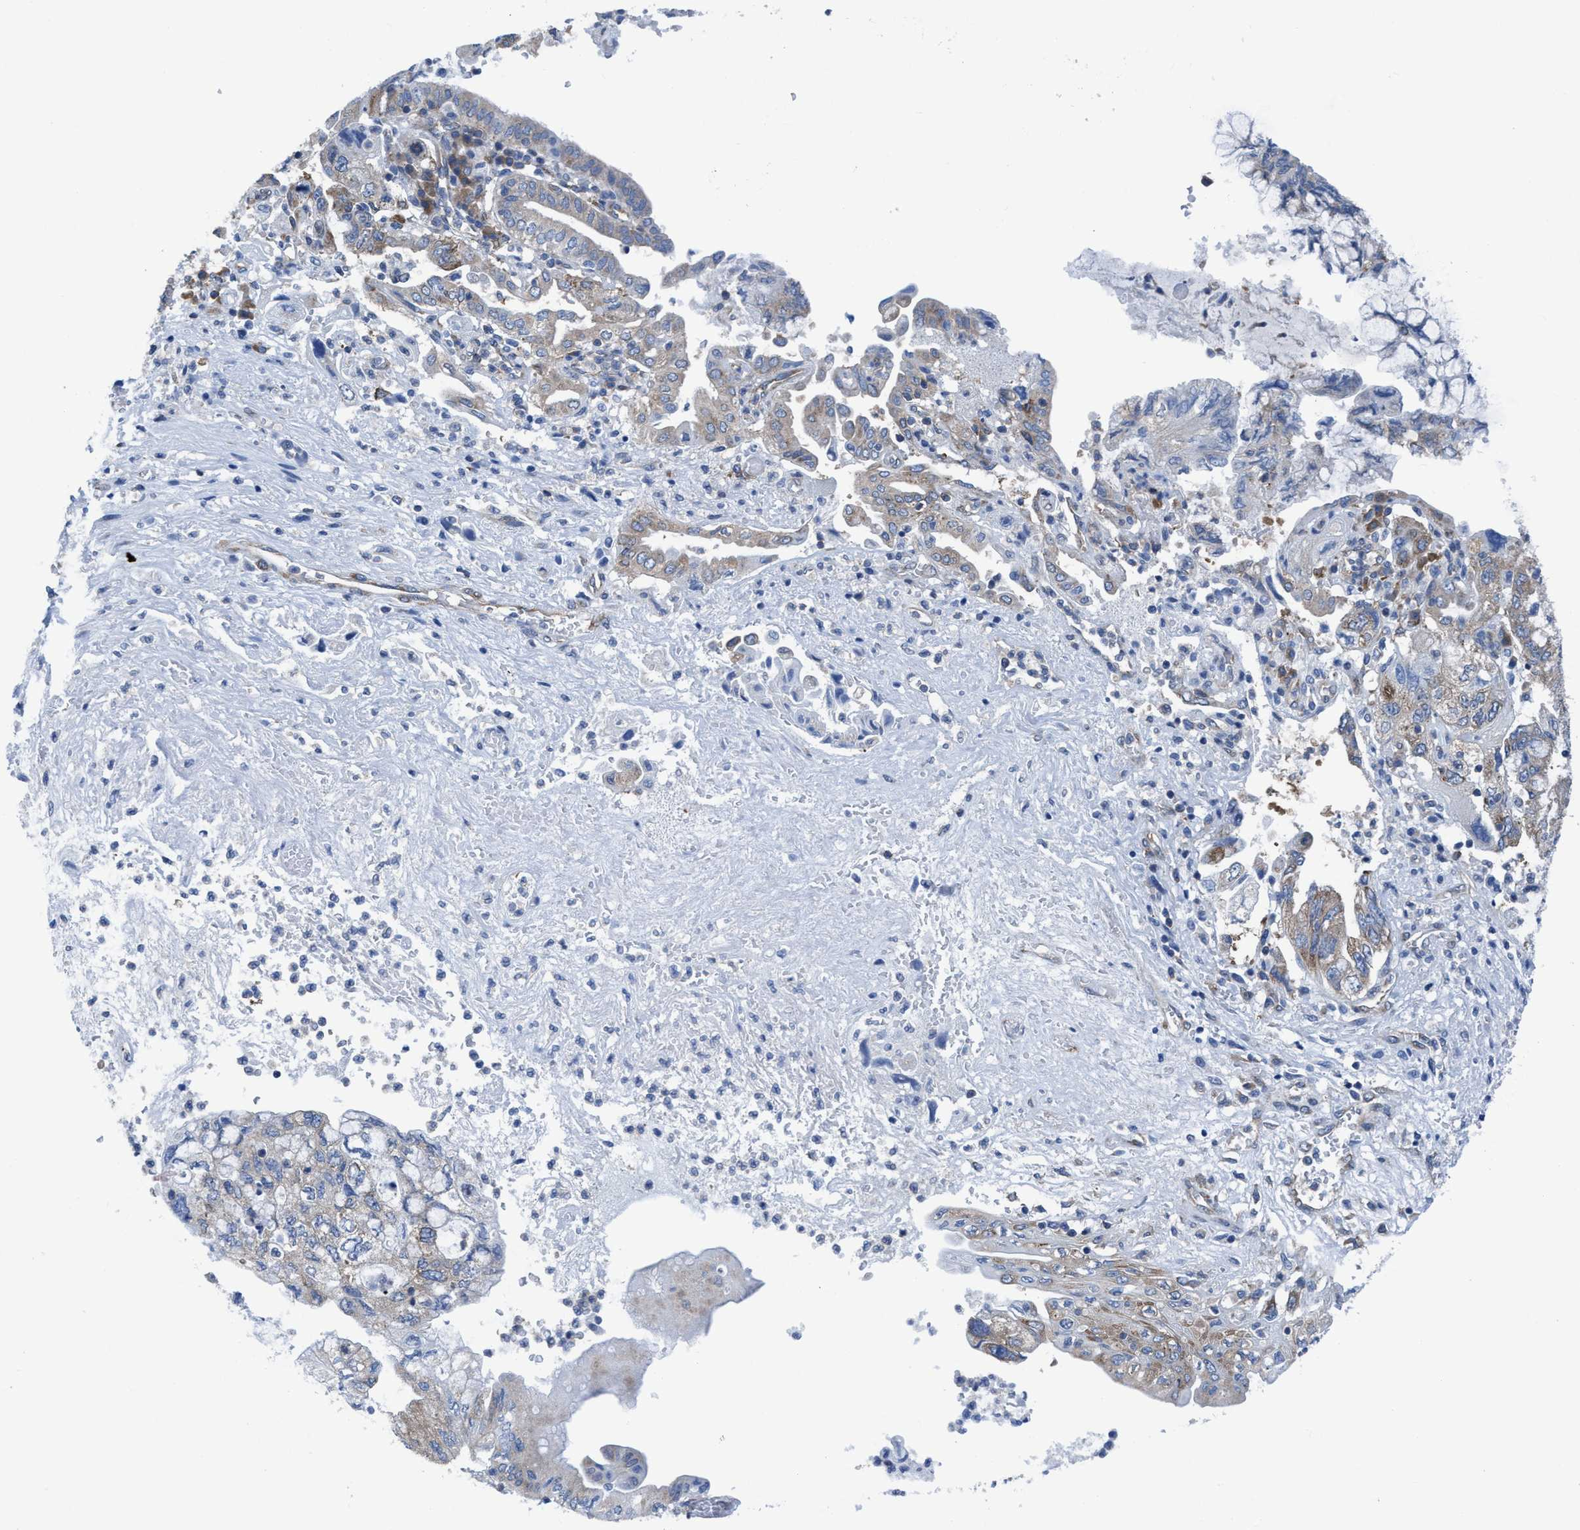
{"staining": {"intensity": "weak", "quantity": "<25%", "location": "cytoplasmic/membranous"}, "tissue": "pancreatic cancer", "cell_type": "Tumor cells", "image_type": "cancer", "snomed": [{"axis": "morphology", "description": "Adenocarcinoma, NOS"}, {"axis": "topography", "description": "Pancreas"}], "caption": "An IHC image of pancreatic cancer is shown. There is no staining in tumor cells of pancreatic cancer. (Stains: DAB immunohistochemistry (IHC) with hematoxylin counter stain, Microscopy: brightfield microscopy at high magnification).", "gene": "NMT1", "patient": {"sex": "female", "age": 73}}